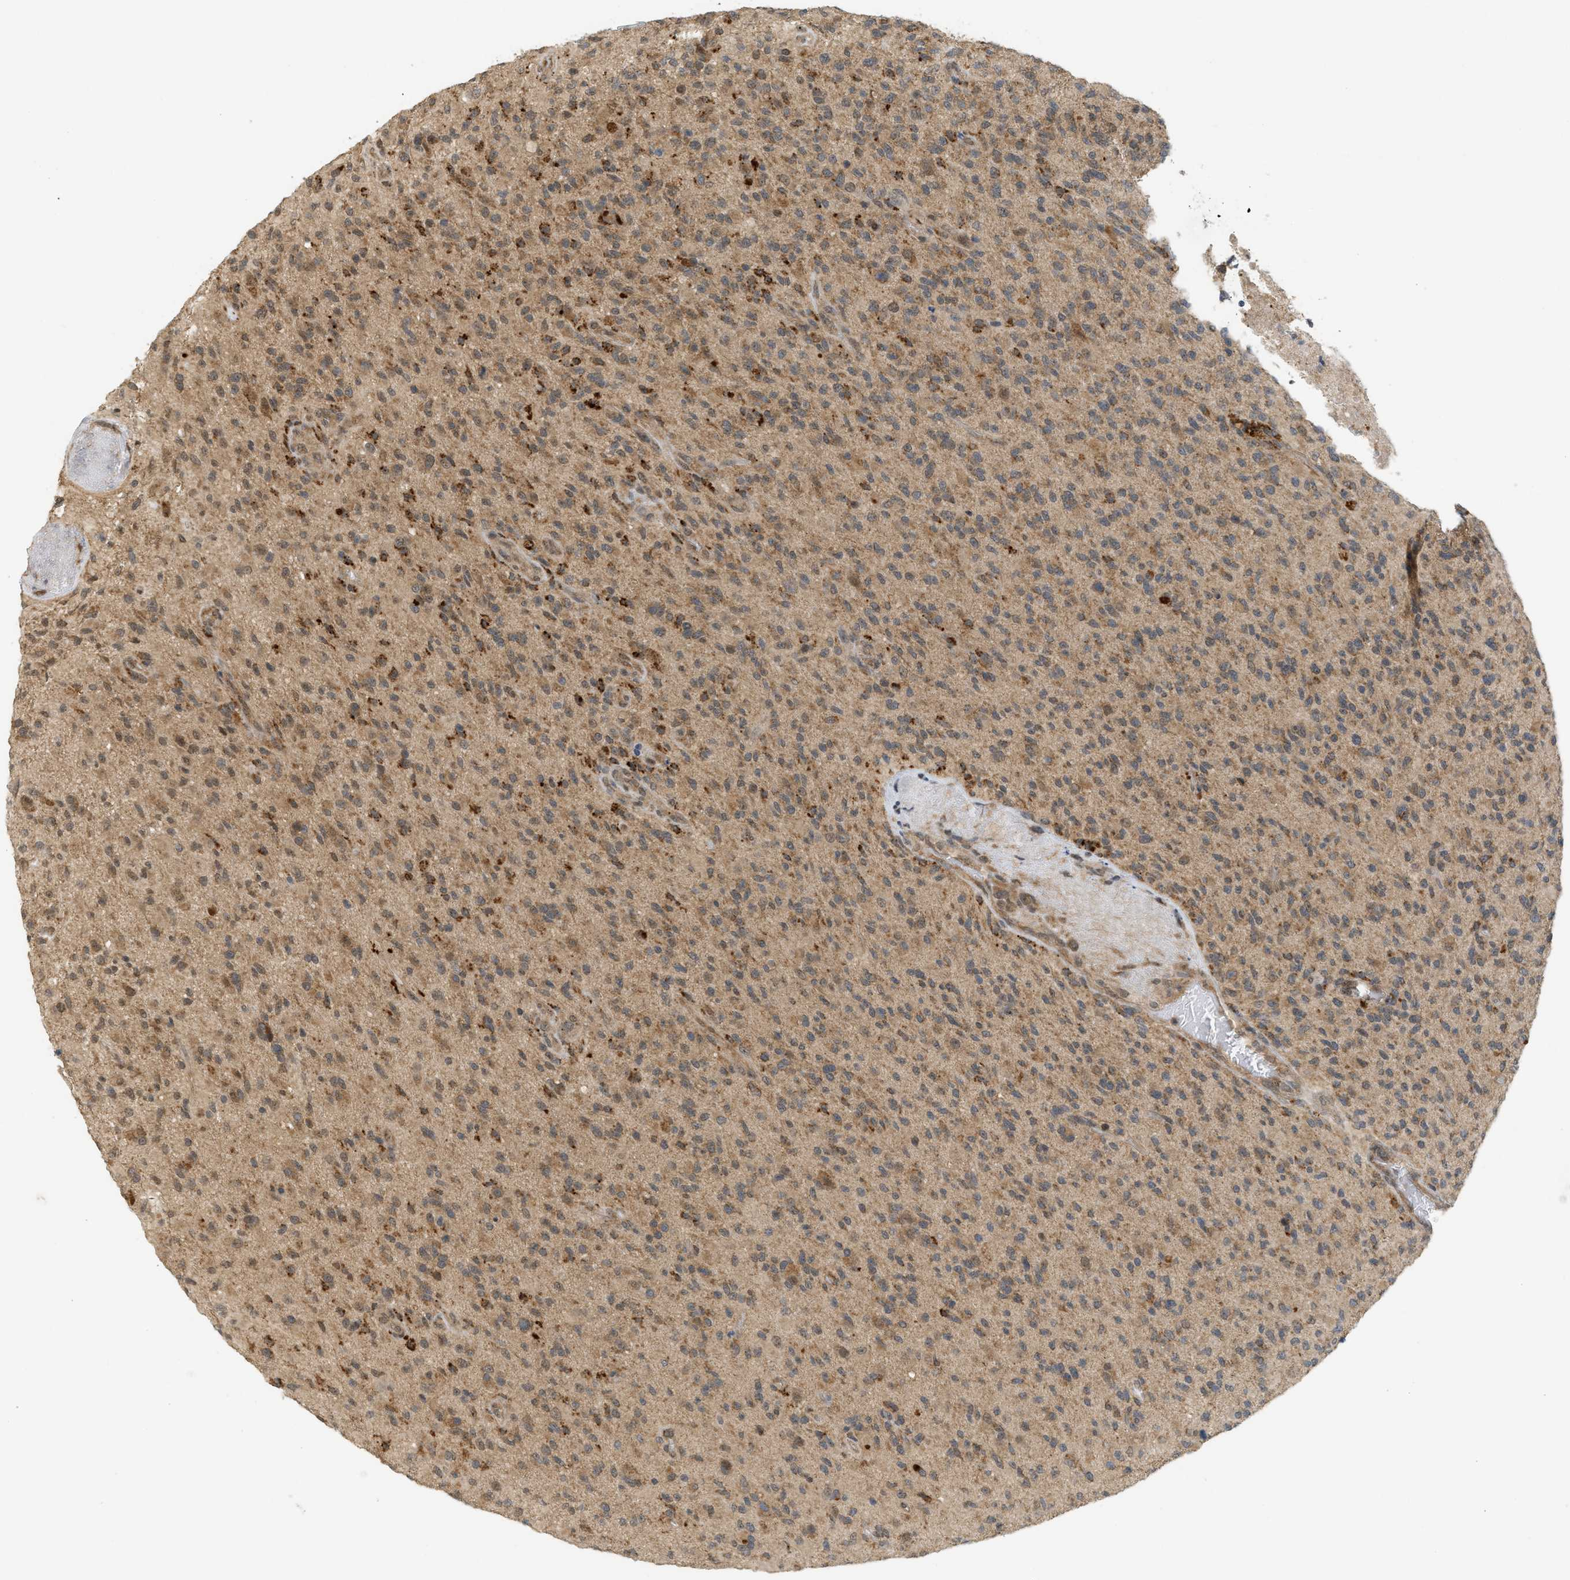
{"staining": {"intensity": "moderate", "quantity": ">75%", "location": "cytoplasmic/membranous"}, "tissue": "glioma", "cell_type": "Tumor cells", "image_type": "cancer", "snomed": [{"axis": "morphology", "description": "Glioma, malignant, High grade"}, {"axis": "topography", "description": "Brain"}], "caption": "Malignant glioma (high-grade) tissue reveals moderate cytoplasmic/membranous expression in about >75% of tumor cells, visualized by immunohistochemistry.", "gene": "PRKD1", "patient": {"sex": "male", "age": 71}}